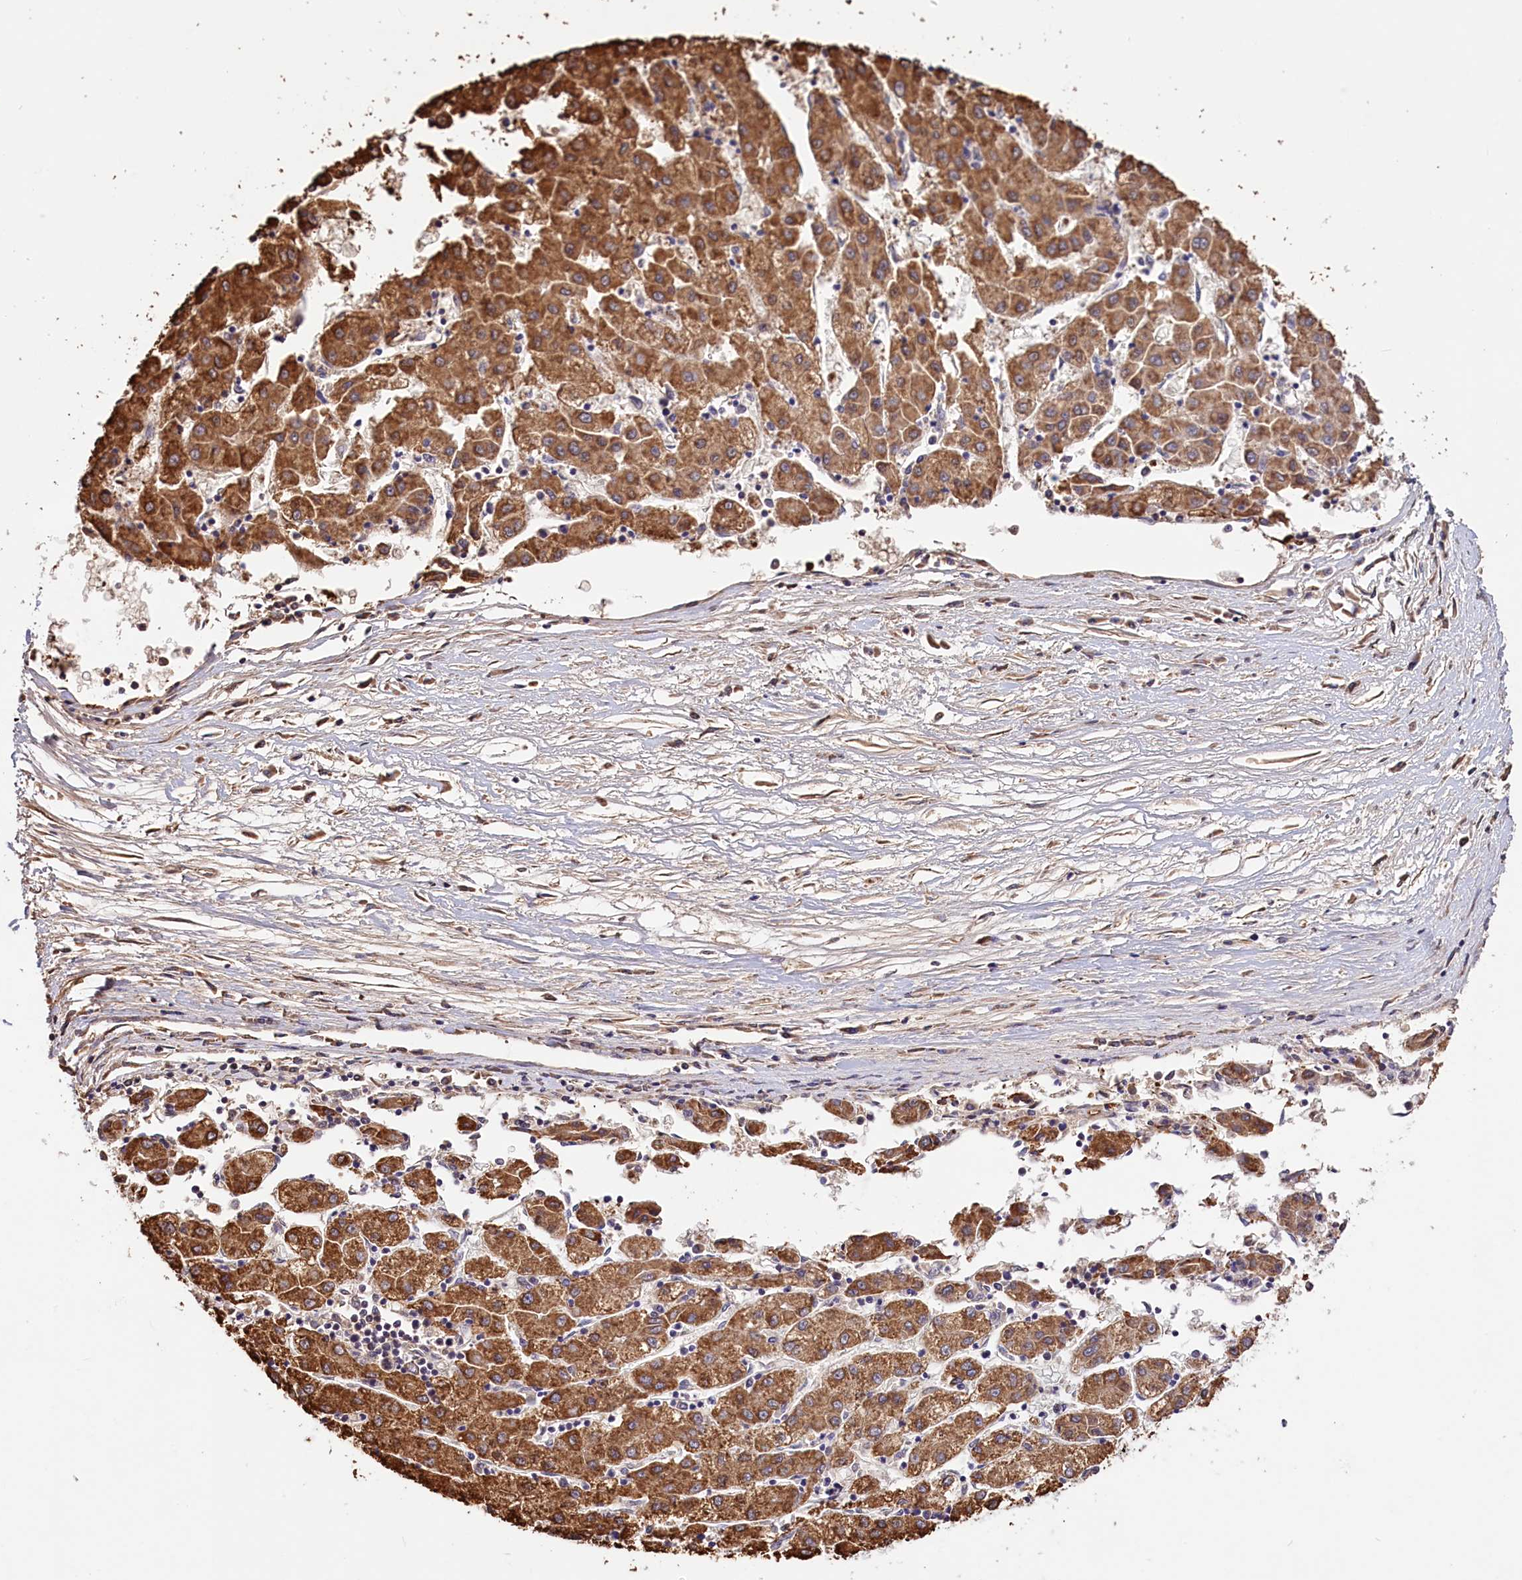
{"staining": {"intensity": "moderate", "quantity": ">75%", "location": "cytoplasmic/membranous"}, "tissue": "liver cancer", "cell_type": "Tumor cells", "image_type": "cancer", "snomed": [{"axis": "morphology", "description": "Carcinoma, Hepatocellular, NOS"}, {"axis": "topography", "description": "Liver"}], "caption": "Protein analysis of hepatocellular carcinoma (liver) tissue displays moderate cytoplasmic/membranous staining in approximately >75% of tumor cells.", "gene": "ITGA1", "patient": {"sex": "male", "age": 72}}